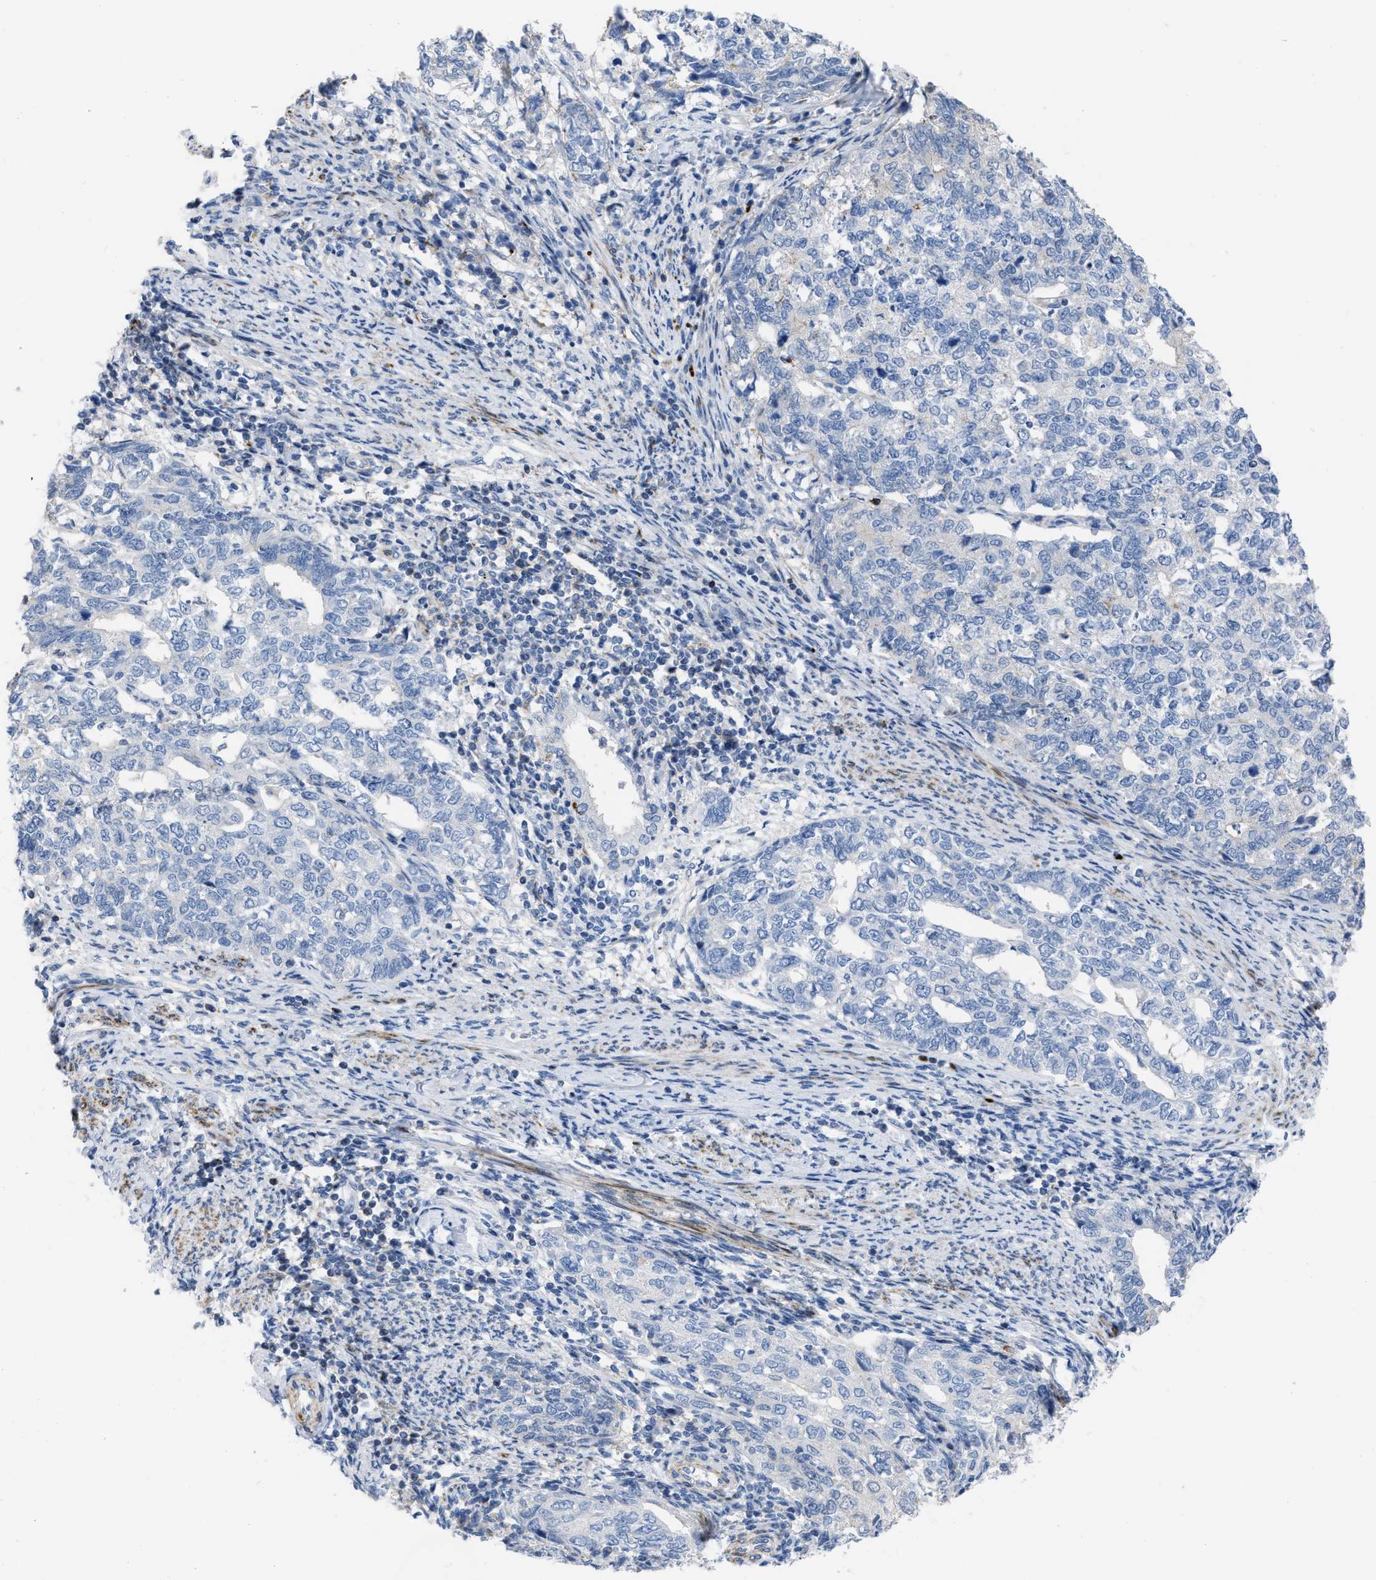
{"staining": {"intensity": "negative", "quantity": "none", "location": "none"}, "tissue": "cervical cancer", "cell_type": "Tumor cells", "image_type": "cancer", "snomed": [{"axis": "morphology", "description": "Squamous cell carcinoma, NOS"}, {"axis": "topography", "description": "Cervix"}], "caption": "Tumor cells are negative for protein expression in human squamous cell carcinoma (cervical).", "gene": "PRMT2", "patient": {"sex": "female", "age": 63}}